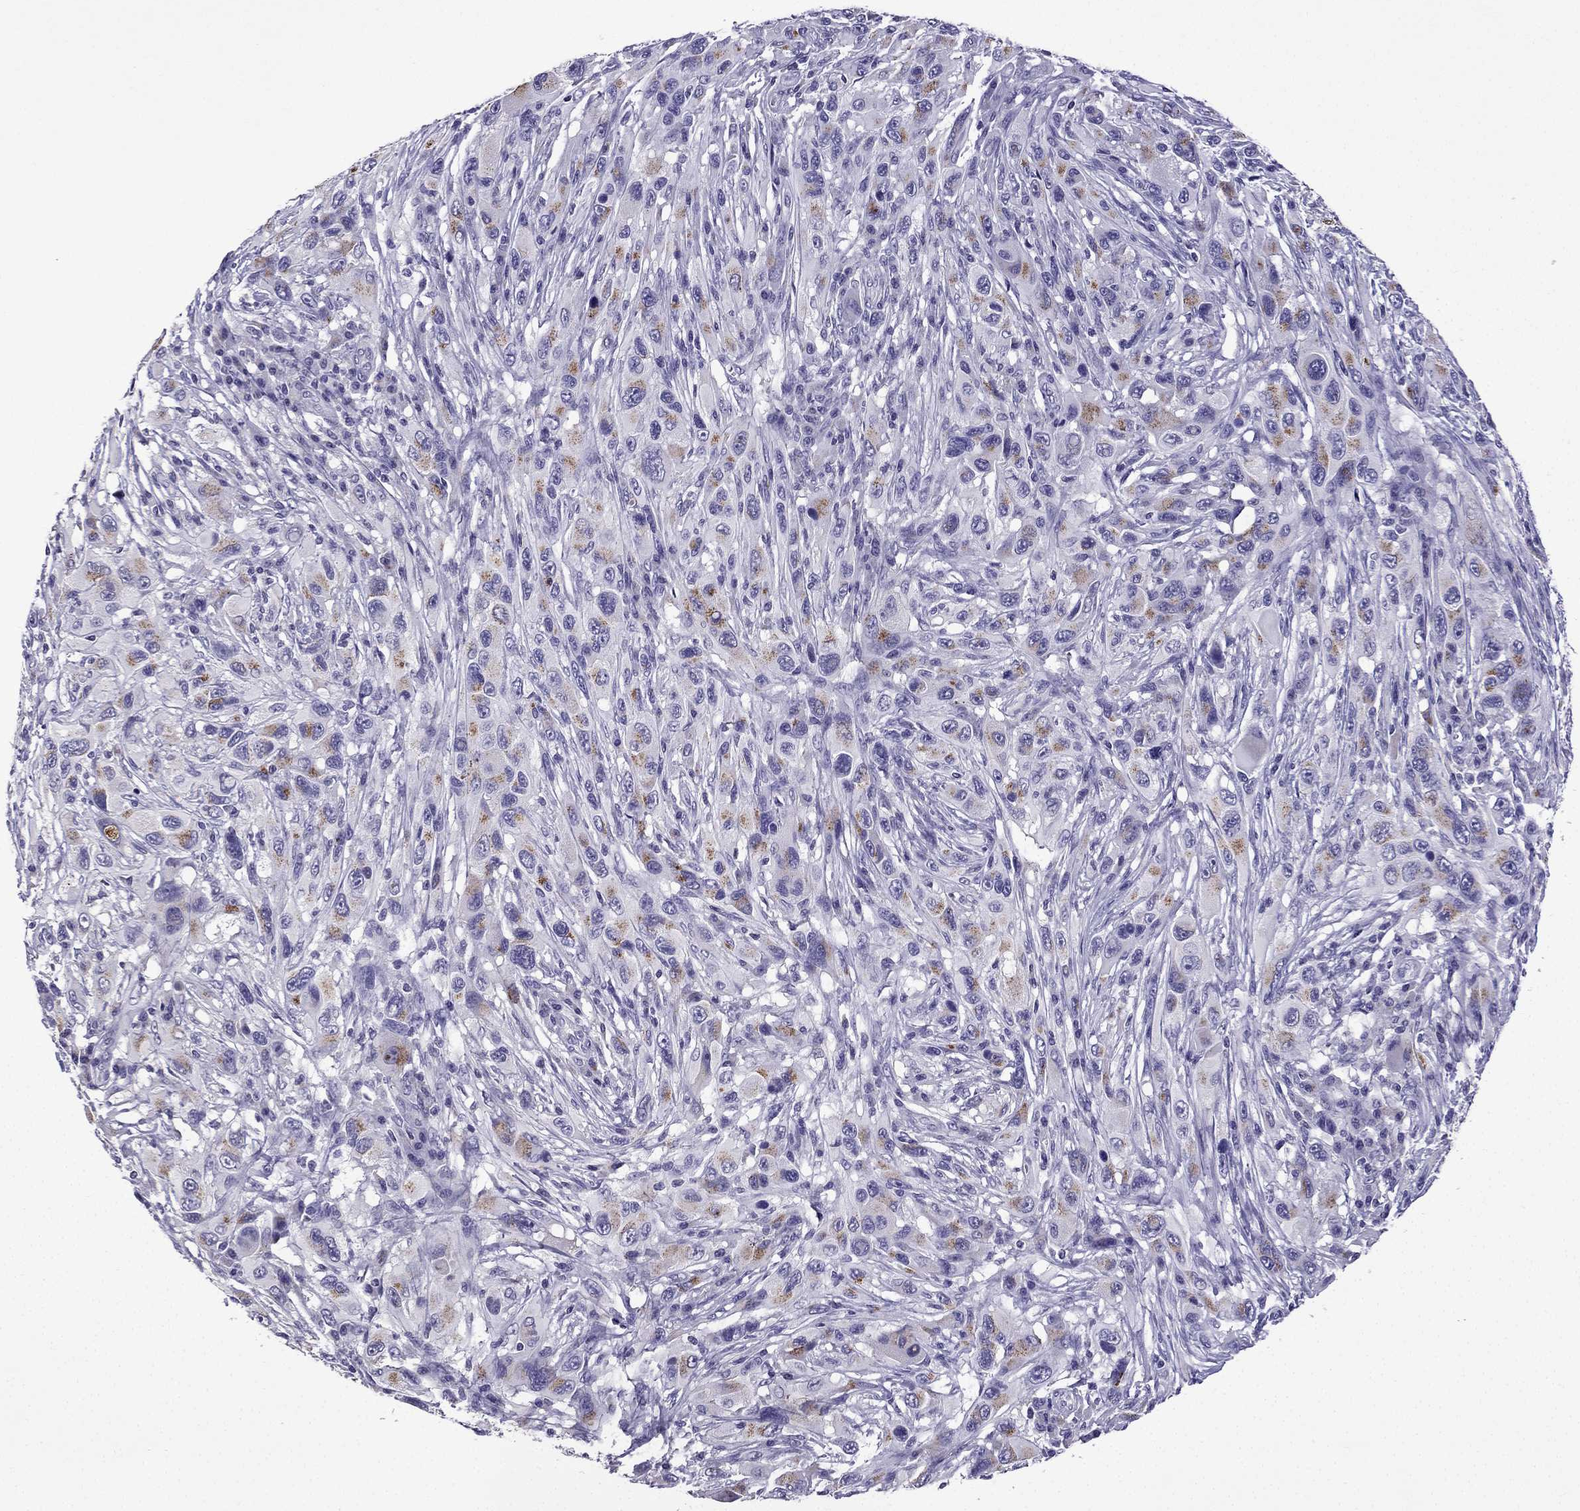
{"staining": {"intensity": "moderate", "quantity": "<25%", "location": "cytoplasmic/membranous"}, "tissue": "melanoma", "cell_type": "Tumor cells", "image_type": "cancer", "snomed": [{"axis": "morphology", "description": "Malignant melanoma, NOS"}, {"axis": "topography", "description": "Skin"}], "caption": "Protein expression analysis of human malignant melanoma reveals moderate cytoplasmic/membranous positivity in approximately <25% of tumor cells. (Brightfield microscopy of DAB IHC at high magnification).", "gene": "TTN", "patient": {"sex": "male", "age": 53}}